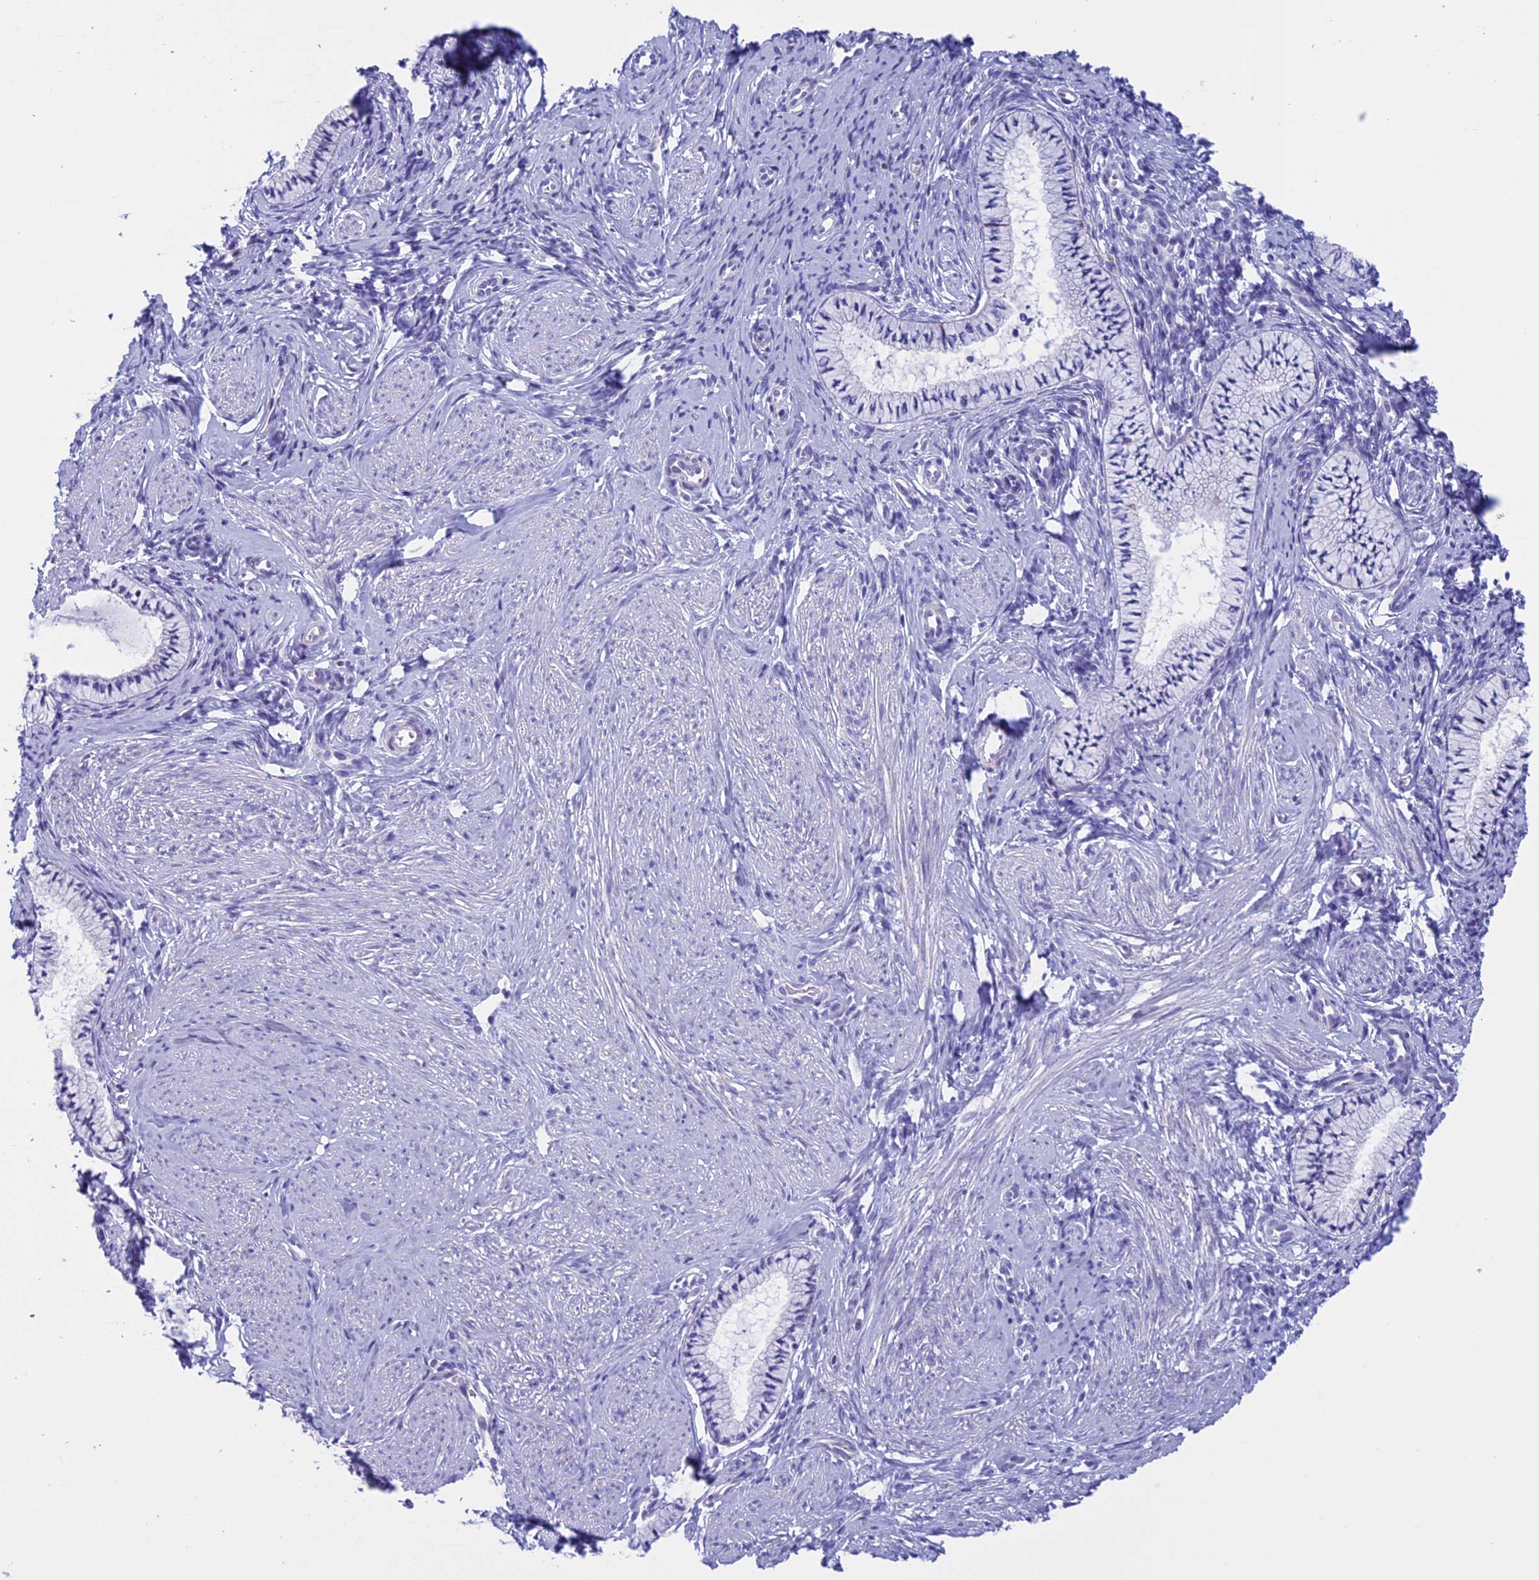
{"staining": {"intensity": "negative", "quantity": "none", "location": "none"}, "tissue": "cervix", "cell_type": "Glandular cells", "image_type": "normal", "snomed": [{"axis": "morphology", "description": "Normal tissue, NOS"}, {"axis": "topography", "description": "Cervix"}], "caption": "This photomicrograph is of benign cervix stained with IHC to label a protein in brown with the nuclei are counter-stained blue. There is no staining in glandular cells.", "gene": "ZNF563", "patient": {"sex": "female", "age": 57}}